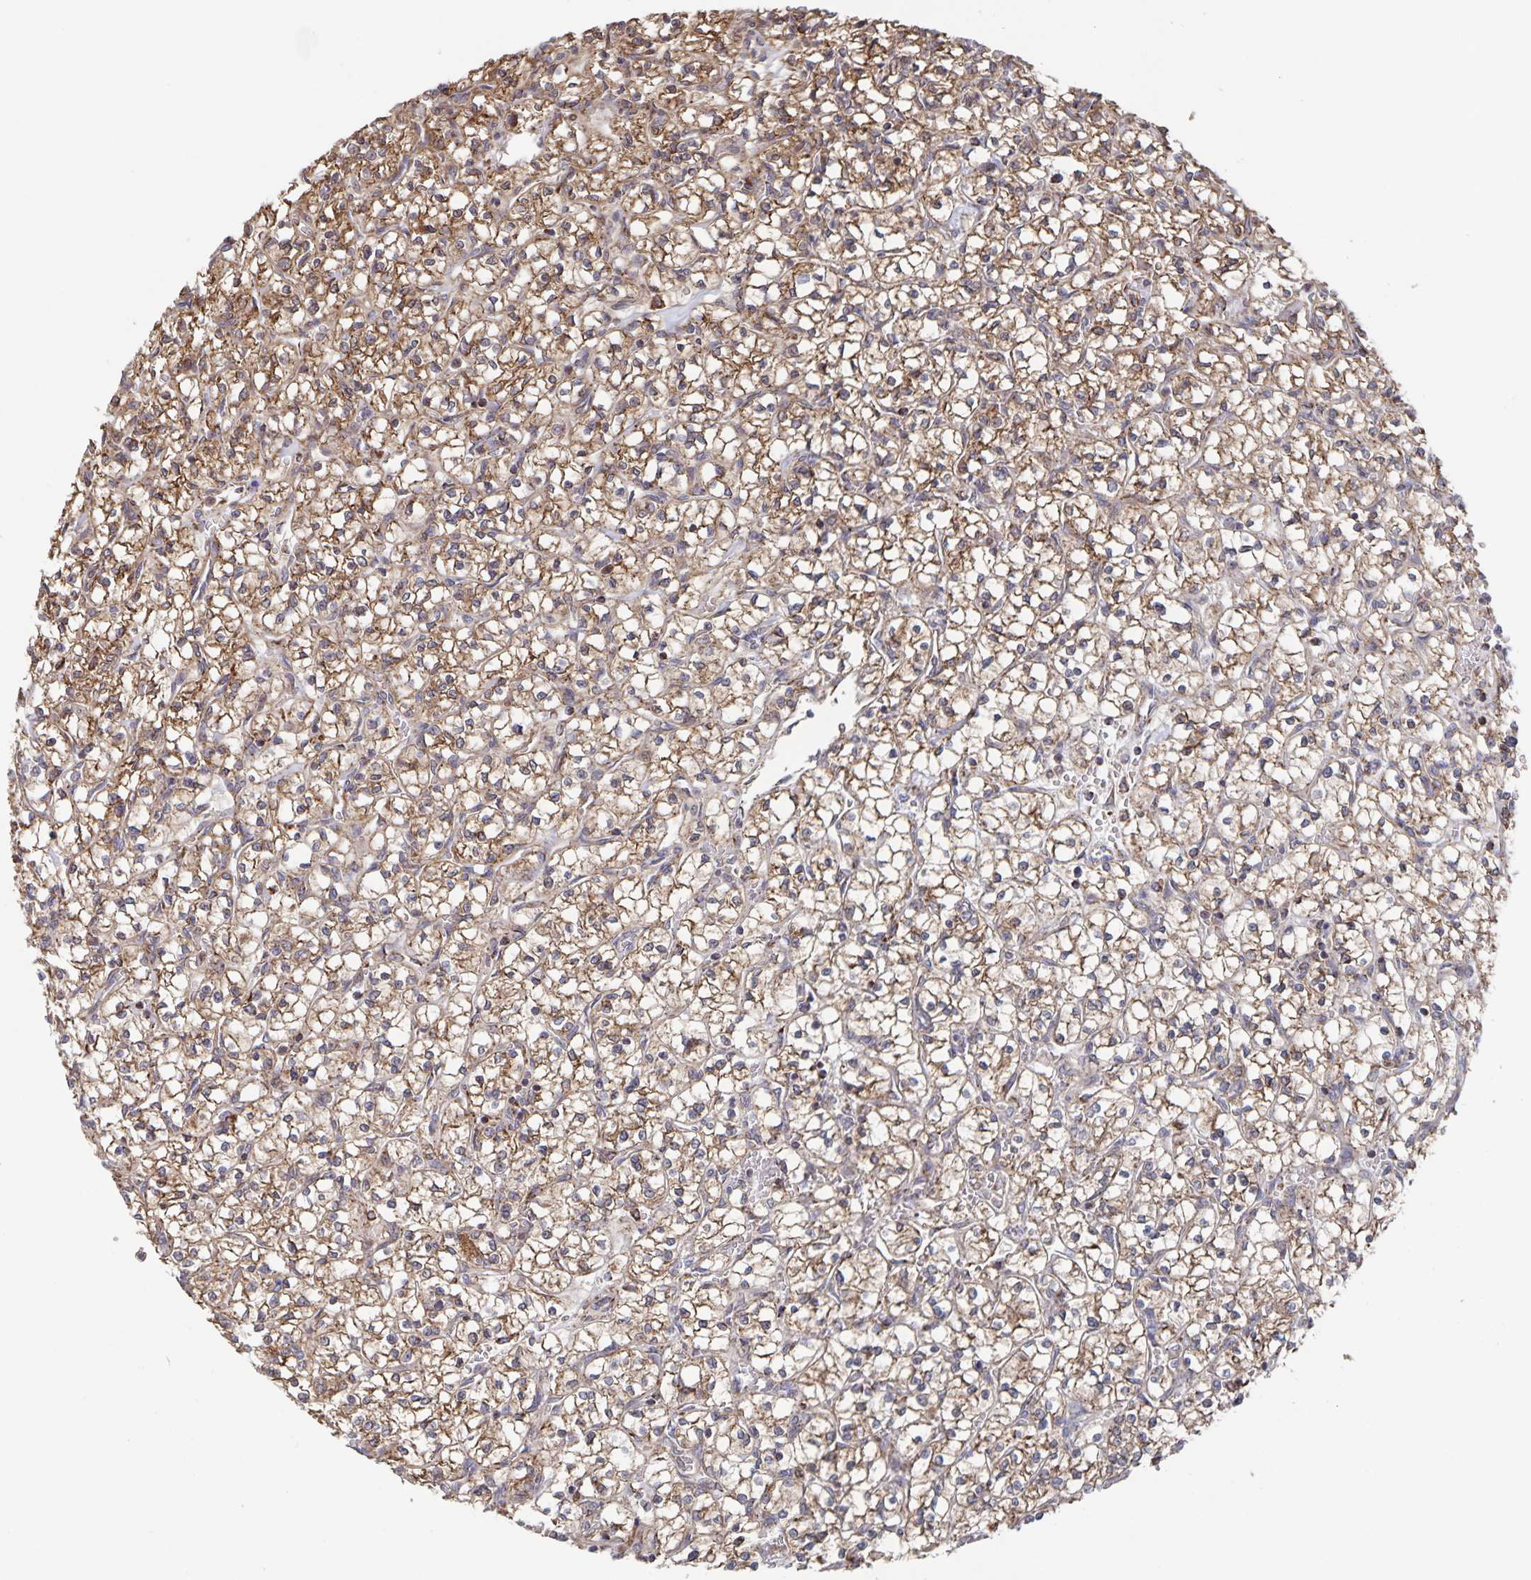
{"staining": {"intensity": "moderate", "quantity": ">75%", "location": "cytoplasmic/membranous"}, "tissue": "renal cancer", "cell_type": "Tumor cells", "image_type": "cancer", "snomed": [{"axis": "morphology", "description": "Adenocarcinoma, NOS"}, {"axis": "topography", "description": "Kidney"}], "caption": "Renal adenocarcinoma stained for a protein demonstrates moderate cytoplasmic/membranous positivity in tumor cells.", "gene": "ACACA", "patient": {"sex": "female", "age": 64}}